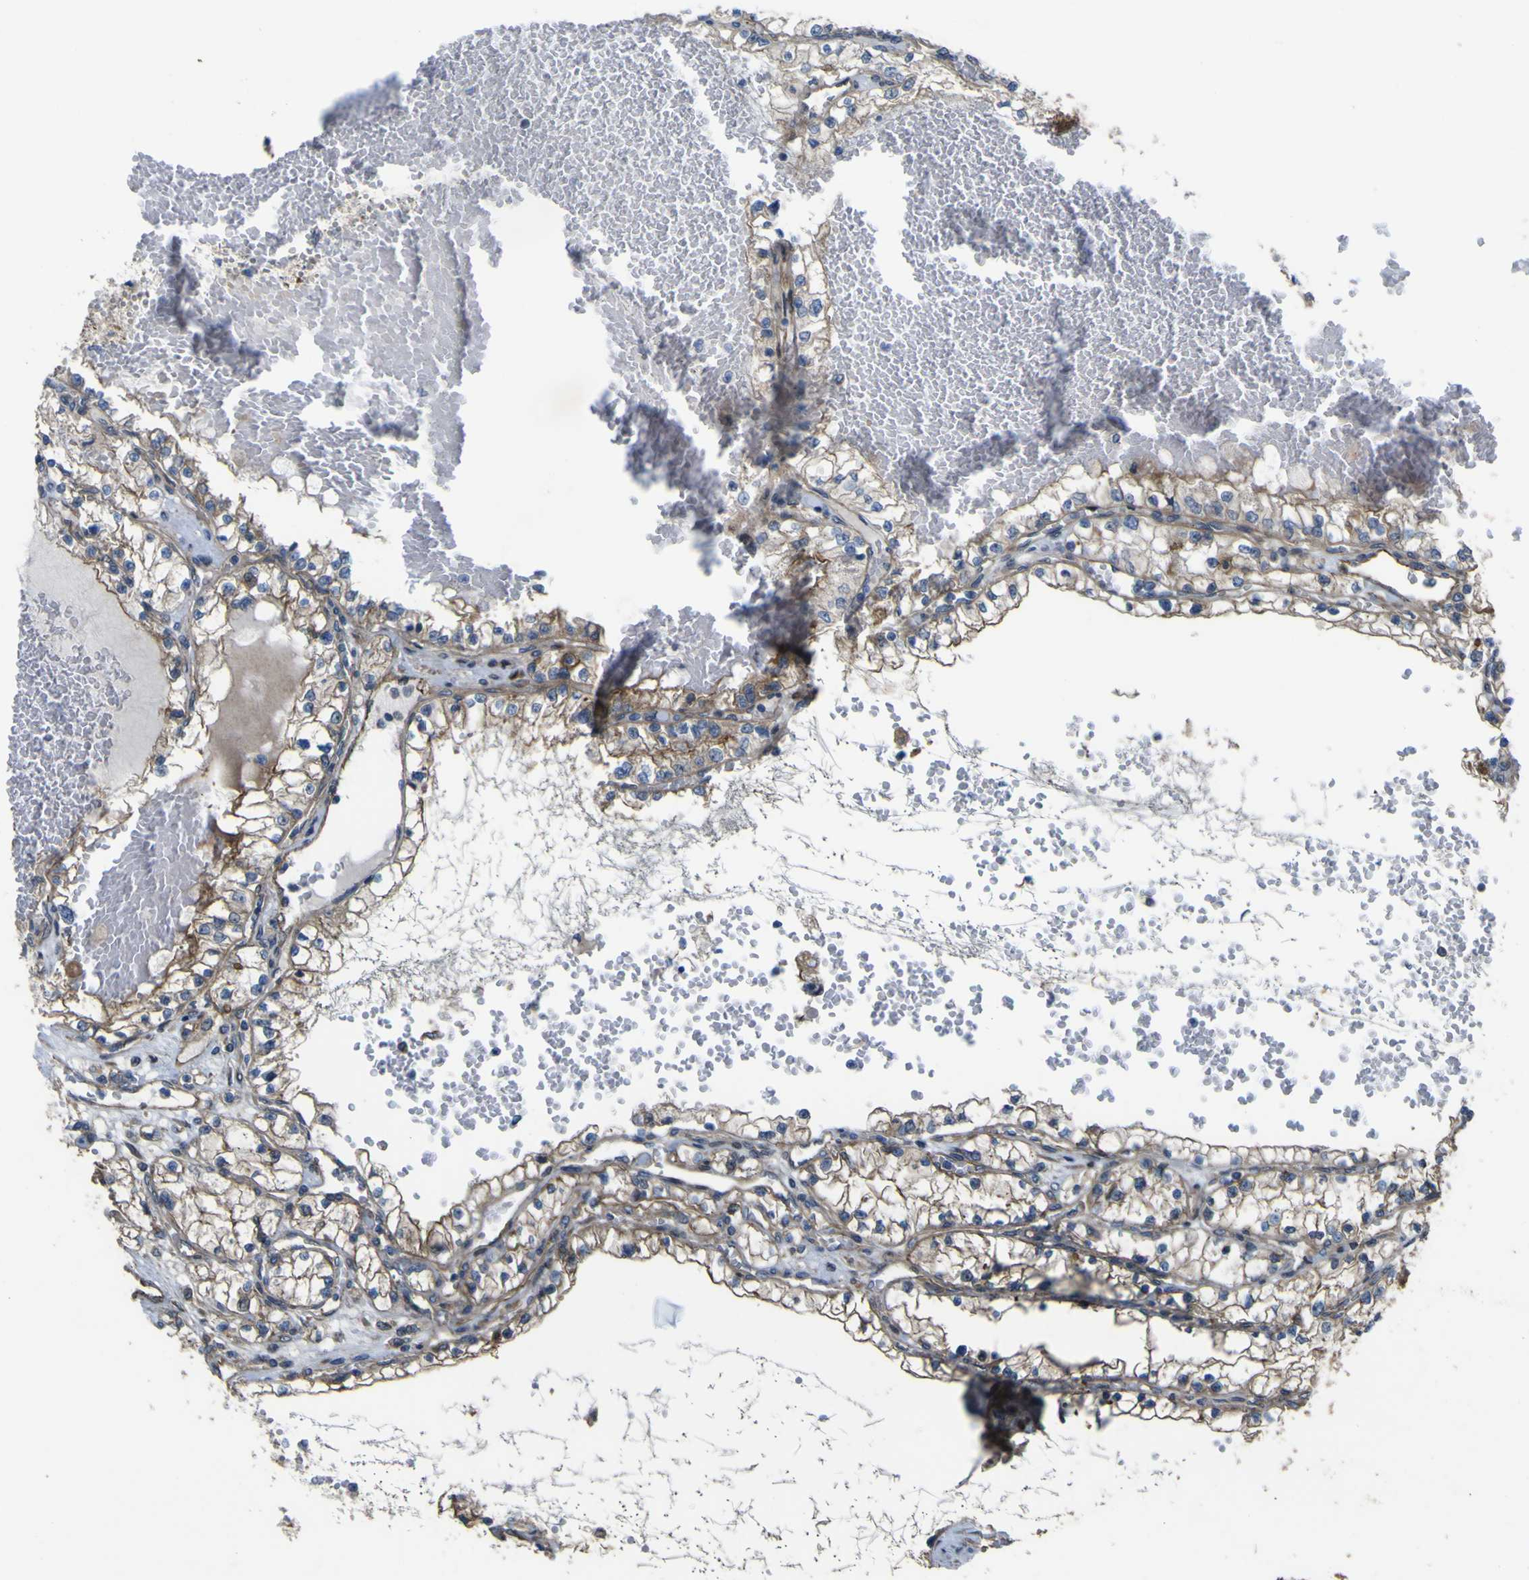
{"staining": {"intensity": "negative", "quantity": "none", "location": "none"}, "tissue": "renal cancer", "cell_type": "Tumor cells", "image_type": "cancer", "snomed": [{"axis": "morphology", "description": "Adenocarcinoma, NOS"}, {"axis": "topography", "description": "Kidney"}], "caption": "A micrograph of human renal adenocarcinoma is negative for staining in tumor cells.", "gene": "FBXO30", "patient": {"sex": "male", "age": 68}}